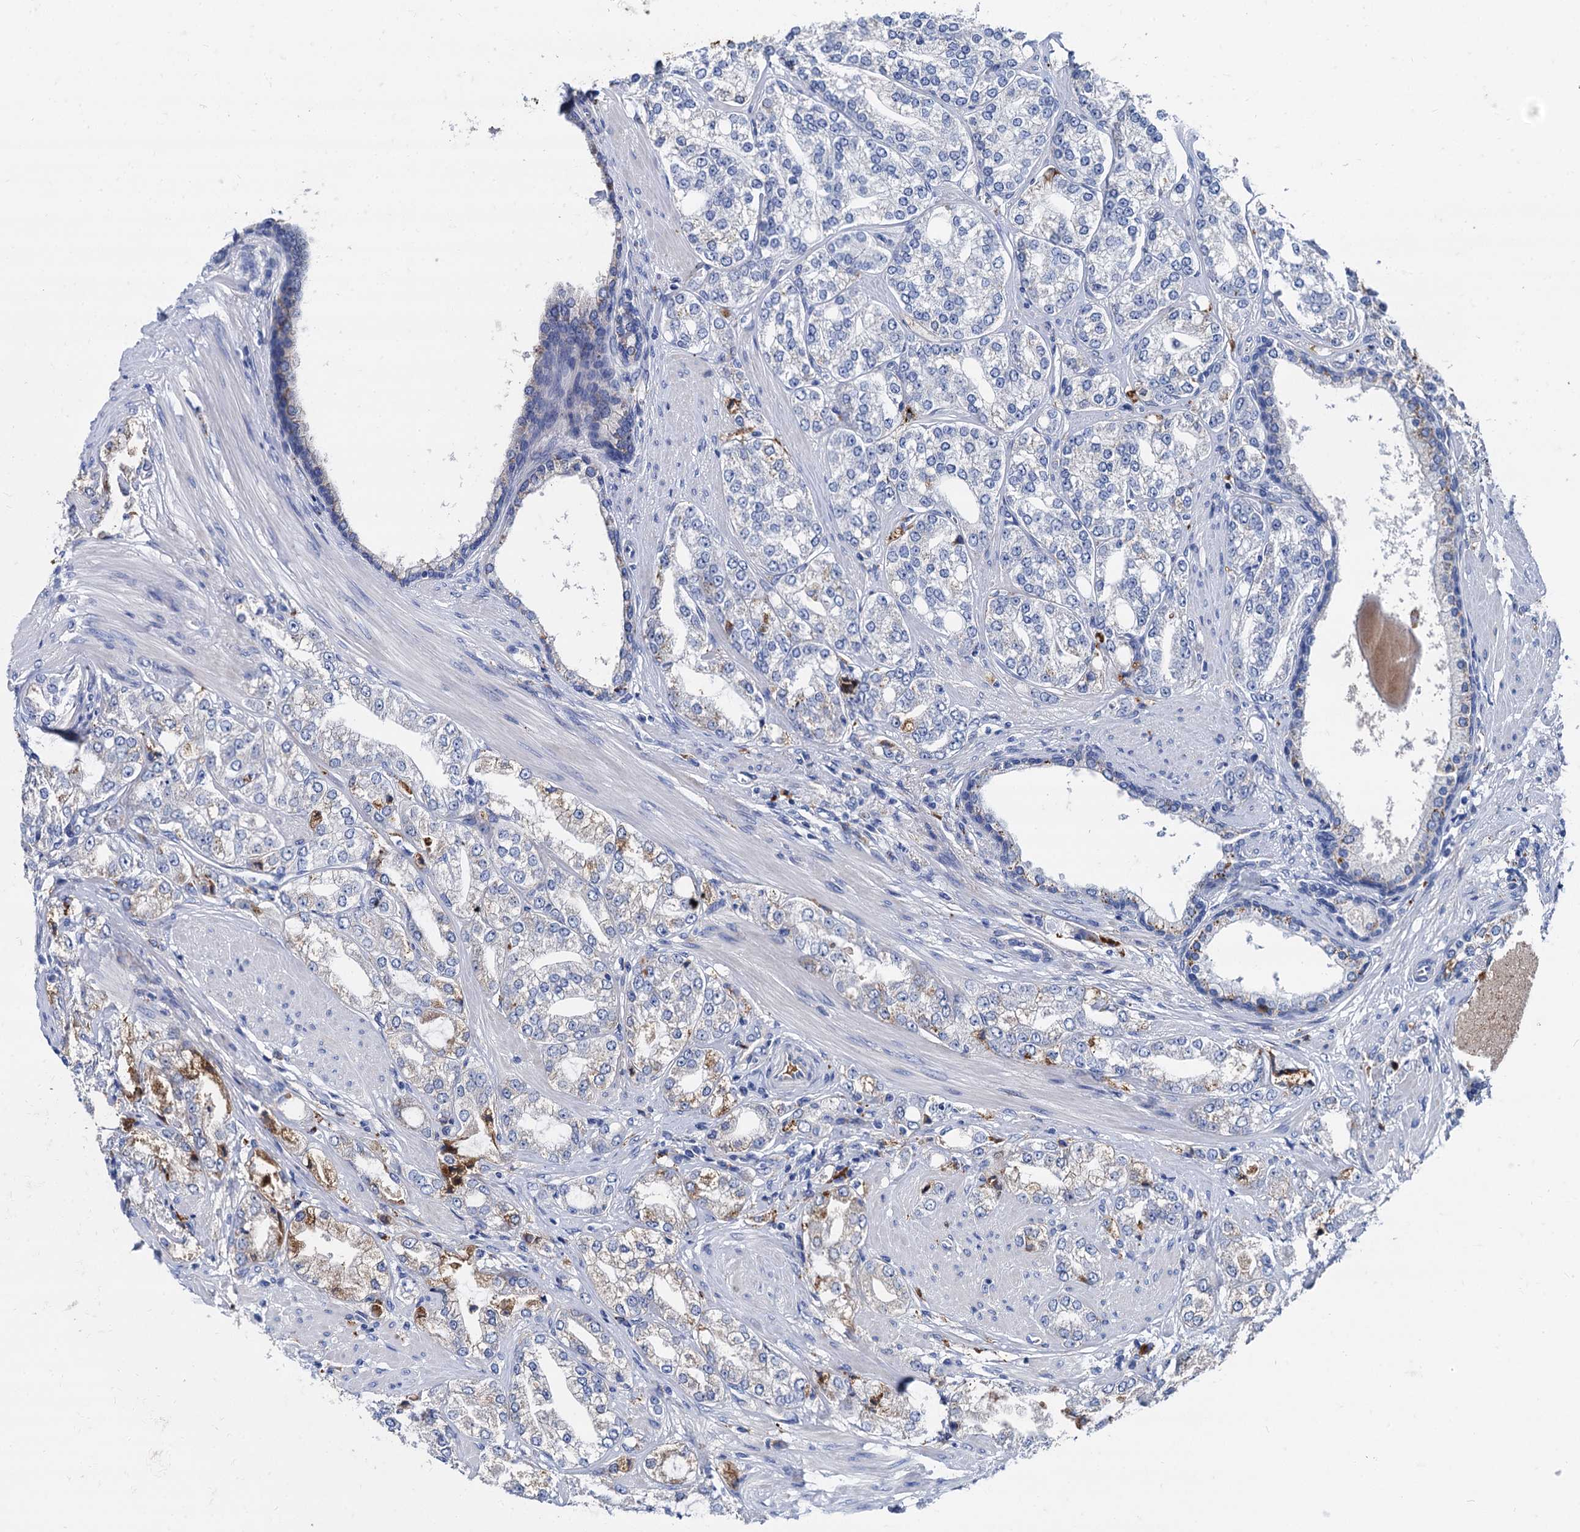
{"staining": {"intensity": "negative", "quantity": "none", "location": "none"}, "tissue": "prostate cancer", "cell_type": "Tumor cells", "image_type": "cancer", "snomed": [{"axis": "morphology", "description": "Adenocarcinoma, High grade"}, {"axis": "topography", "description": "Prostate"}], "caption": "Protein analysis of prostate cancer reveals no significant positivity in tumor cells.", "gene": "APOD", "patient": {"sex": "male", "age": 73}}